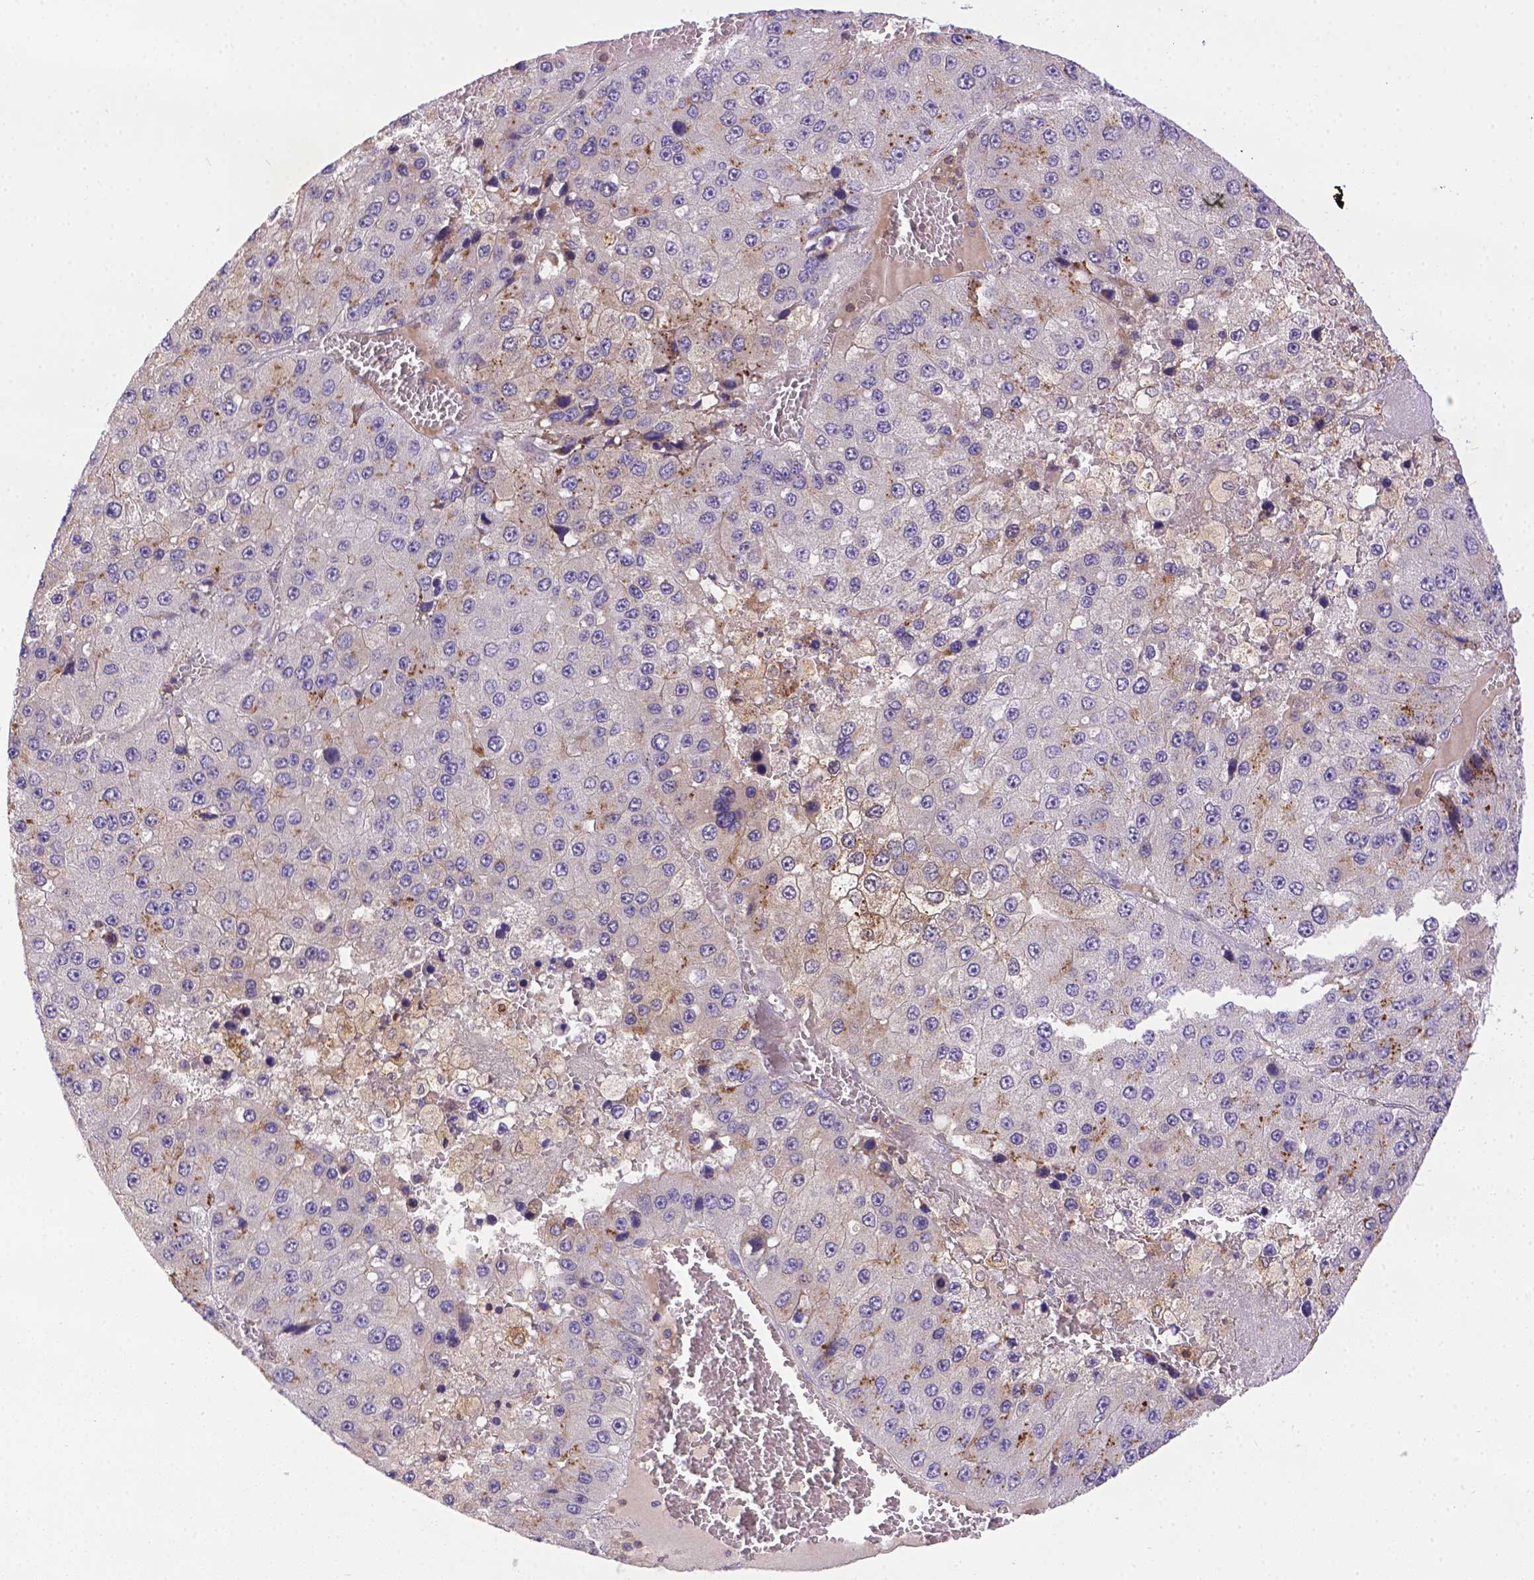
{"staining": {"intensity": "moderate", "quantity": "<25%", "location": "cytoplasmic/membranous"}, "tissue": "liver cancer", "cell_type": "Tumor cells", "image_type": "cancer", "snomed": [{"axis": "morphology", "description": "Carcinoma, Hepatocellular, NOS"}, {"axis": "topography", "description": "Liver"}], "caption": "Liver cancer (hepatocellular carcinoma) stained with a brown dye displays moderate cytoplasmic/membranous positive positivity in about <25% of tumor cells.", "gene": "TM4SF18", "patient": {"sex": "female", "age": 73}}